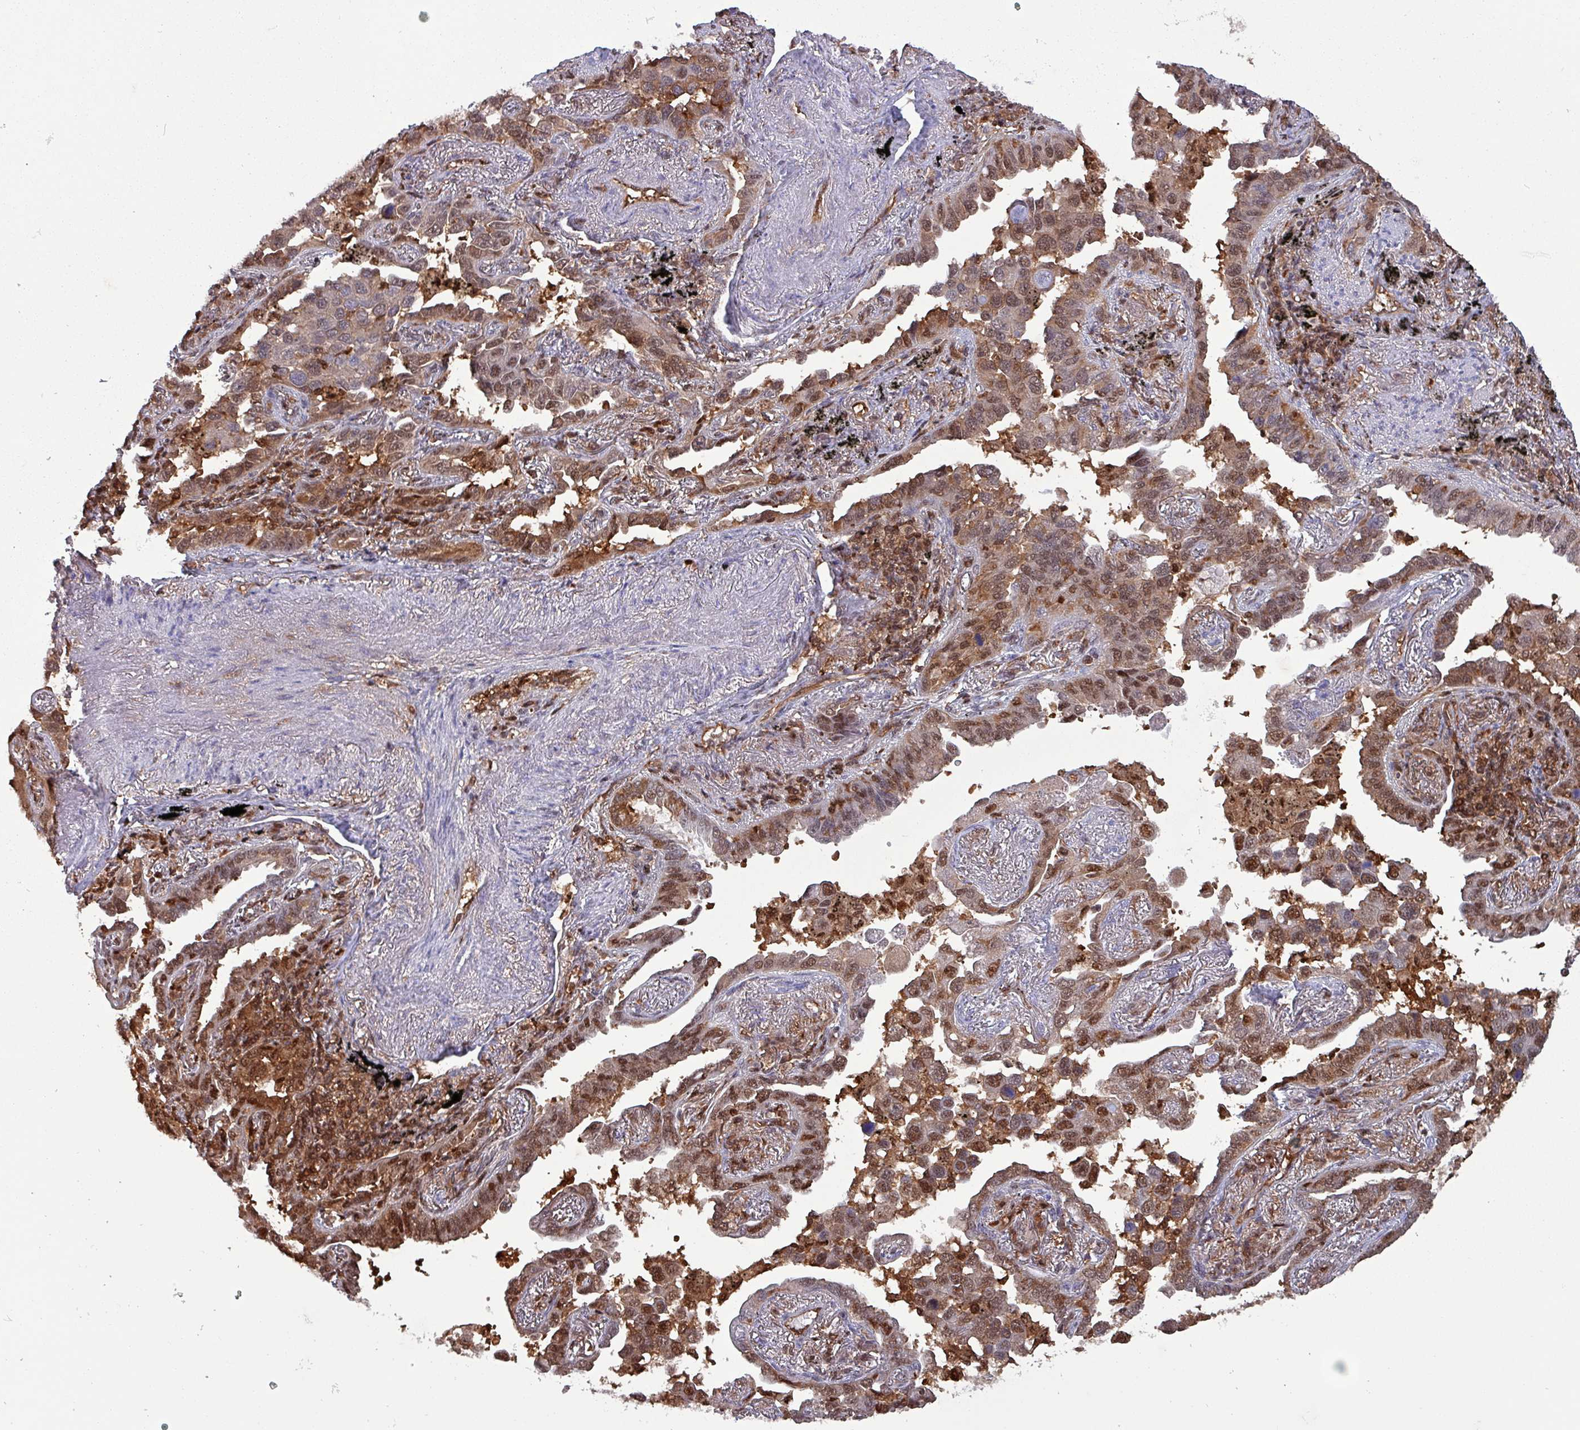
{"staining": {"intensity": "moderate", "quantity": ">75%", "location": "cytoplasmic/membranous,nuclear"}, "tissue": "lung cancer", "cell_type": "Tumor cells", "image_type": "cancer", "snomed": [{"axis": "morphology", "description": "Adenocarcinoma, NOS"}, {"axis": "topography", "description": "Lung"}], "caption": "The micrograph reveals a brown stain indicating the presence of a protein in the cytoplasmic/membranous and nuclear of tumor cells in lung cancer.", "gene": "PSMB8", "patient": {"sex": "male", "age": 67}}